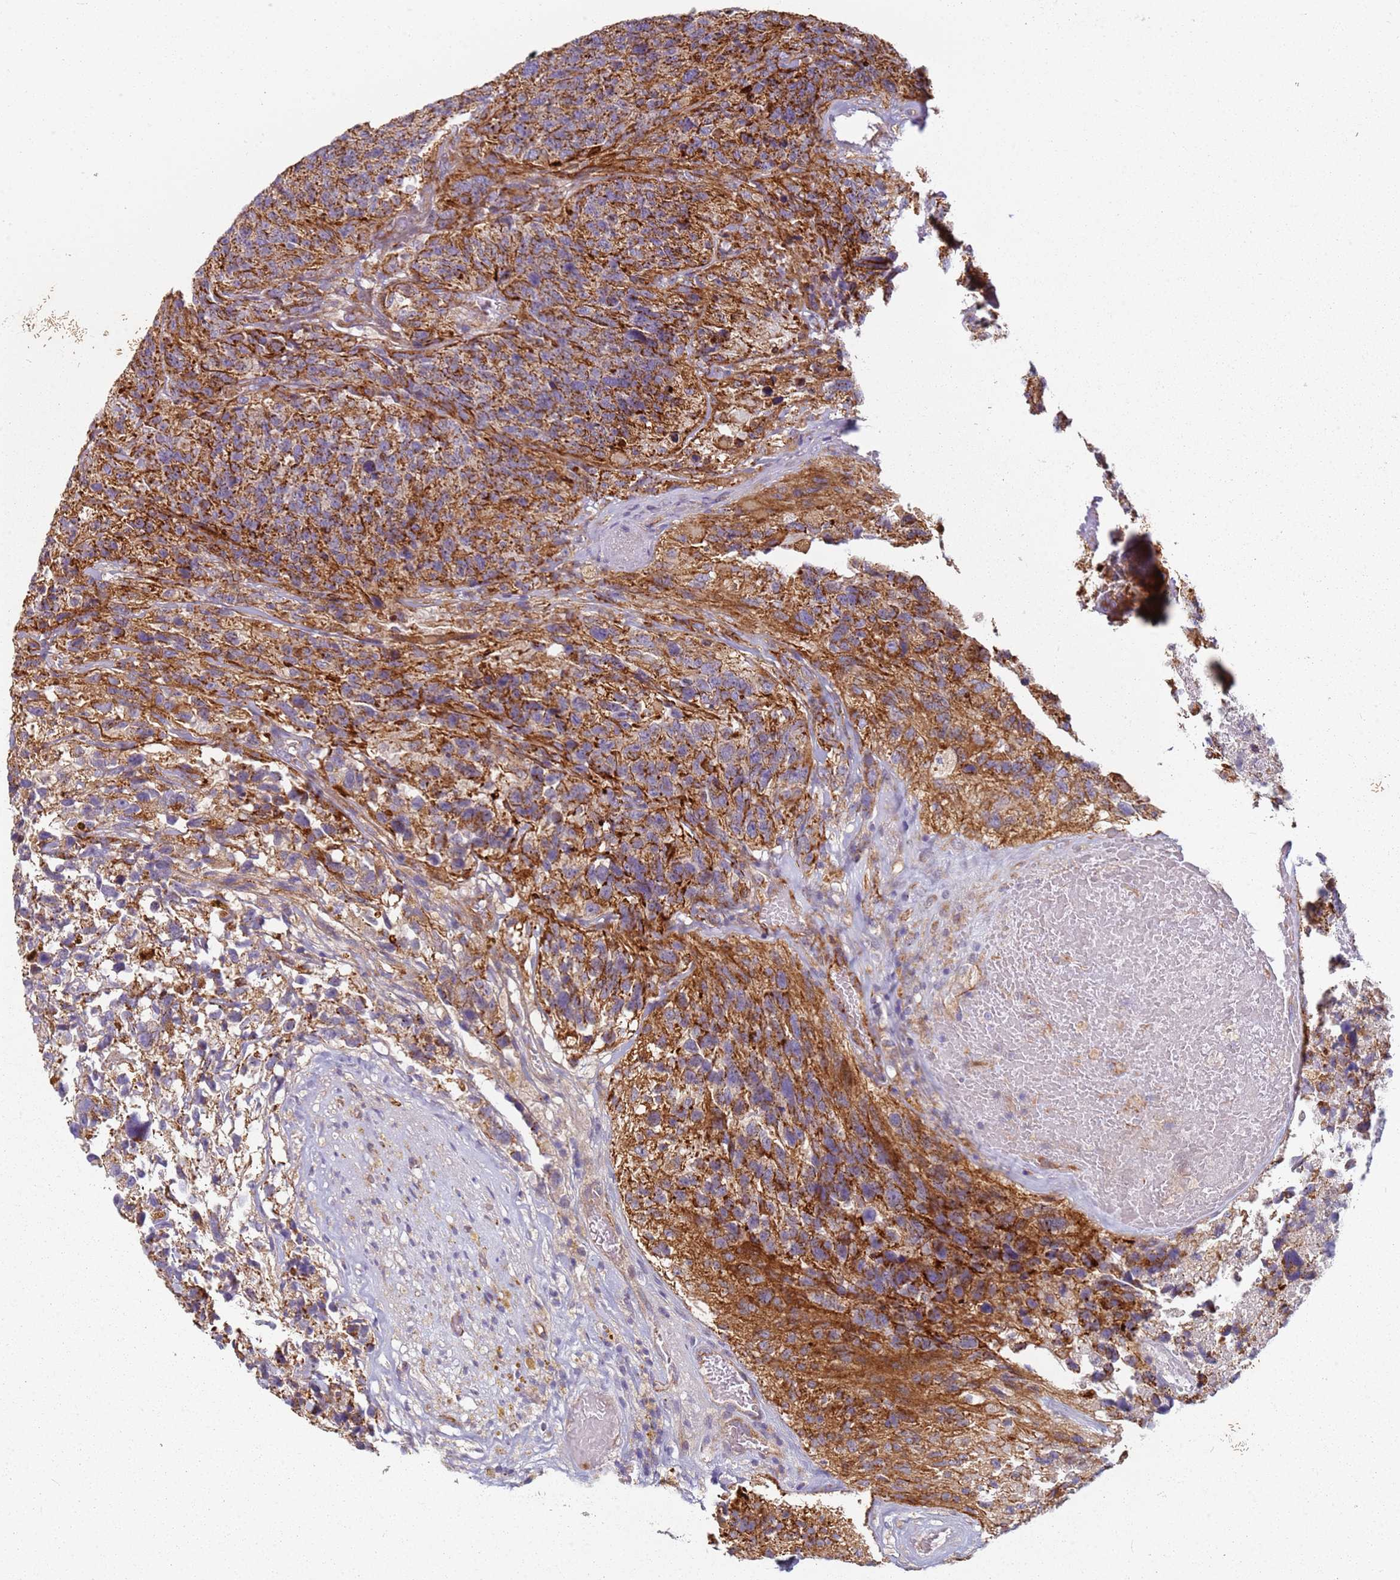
{"staining": {"intensity": "moderate", "quantity": ">75%", "location": "cytoplasmic/membranous"}, "tissue": "glioma", "cell_type": "Tumor cells", "image_type": "cancer", "snomed": [{"axis": "morphology", "description": "Glioma, malignant, High grade"}, {"axis": "topography", "description": "Brain"}], "caption": "A histopathology image of glioma stained for a protein demonstrates moderate cytoplasmic/membranous brown staining in tumor cells.", "gene": "ALS2", "patient": {"sex": "male", "age": 69}}